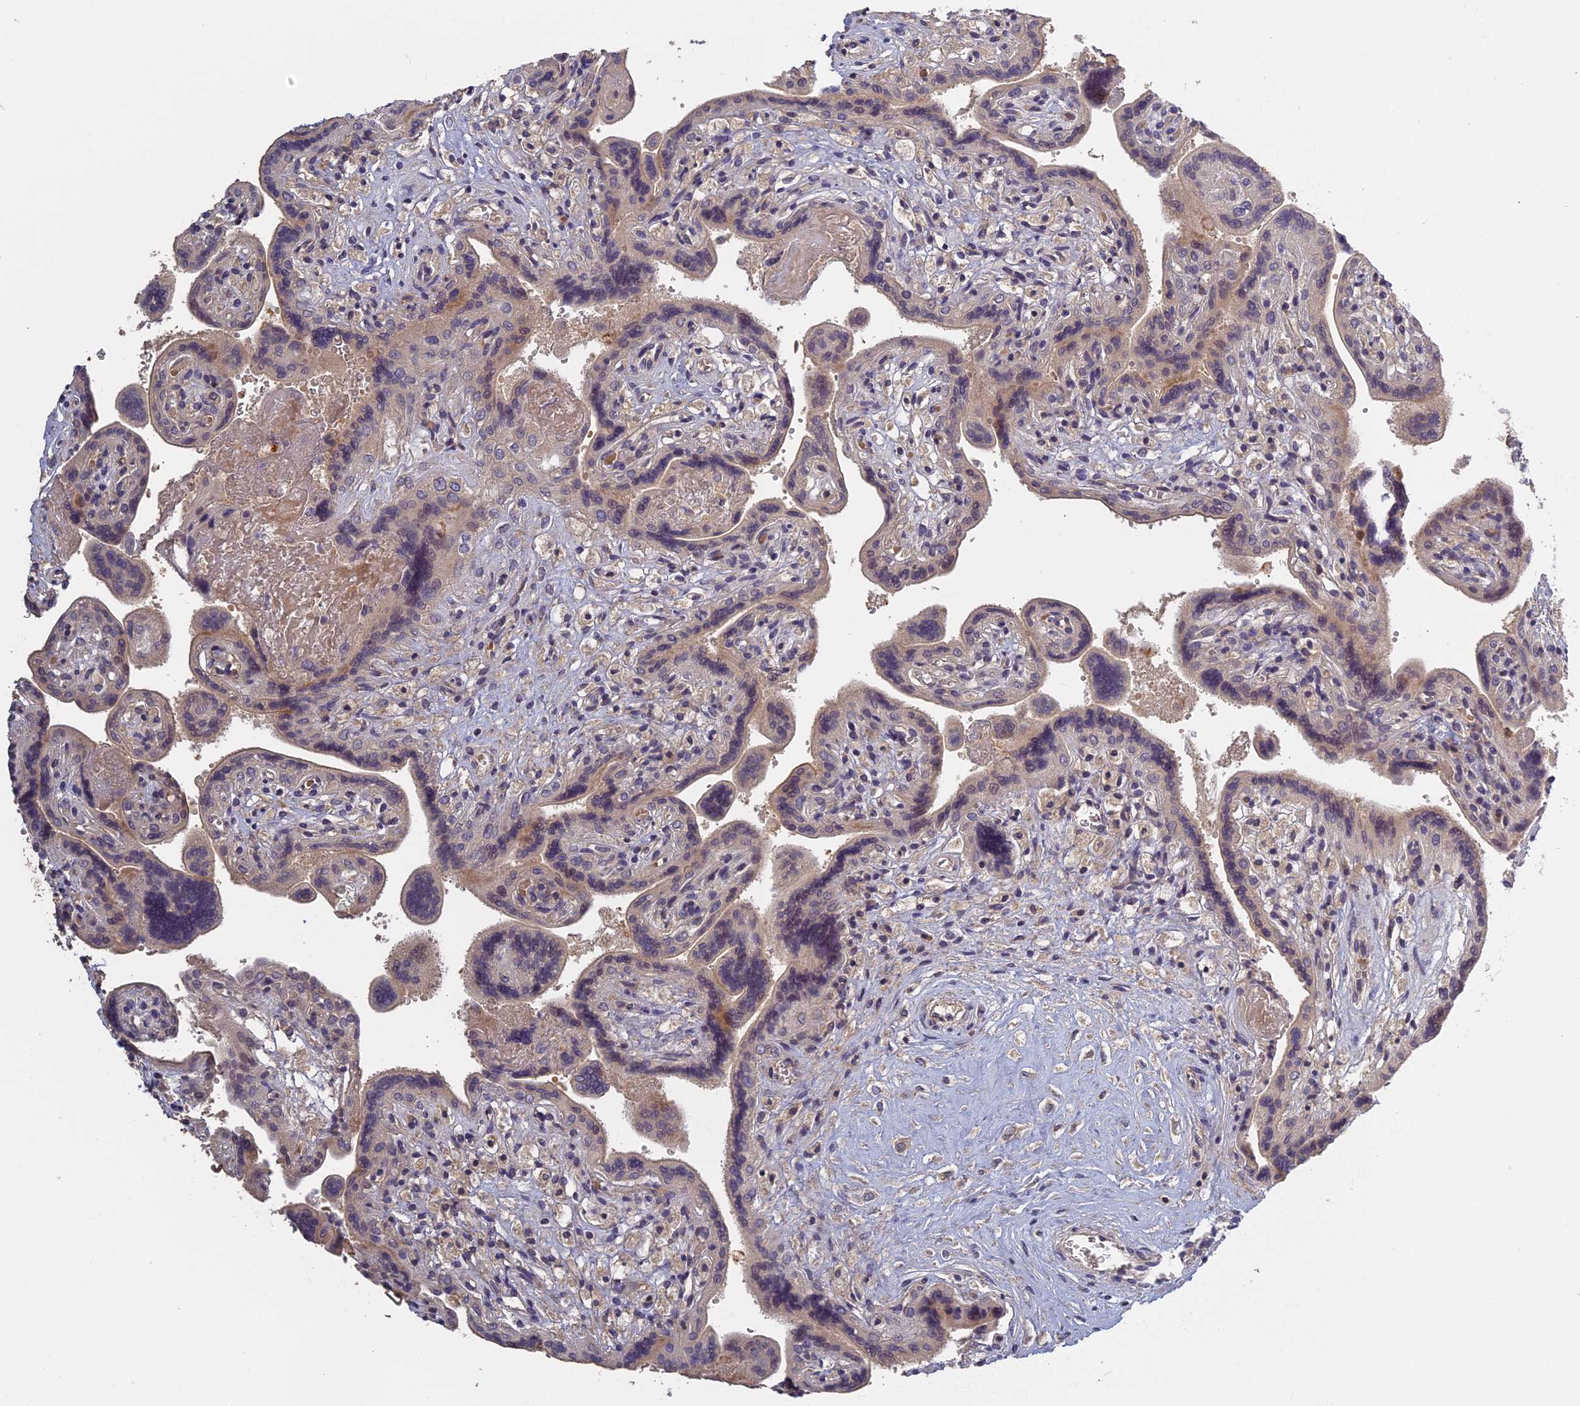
{"staining": {"intensity": "weak", "quantity": "25%-75%", "location": "cytoplasmic/membranous,nuclear"}, "tissue": "placenta", "cell_type": "Trophoblastic cells", "image_type": "normal", "snomed": [{"axis": "morphology", "description": "Normal tissue, NOS"}, {"axis": "topography", "description": "Placenta"}], "caption": "This is an image of immunohistochemistry (IHC) staining of unremarkable placenta, which shows weak expression in the cytoplasmic/membranous,nuclear of trophoblastic cells.", "gene": "AP4E1", "patient": {"sex": "female", "age": 37}}